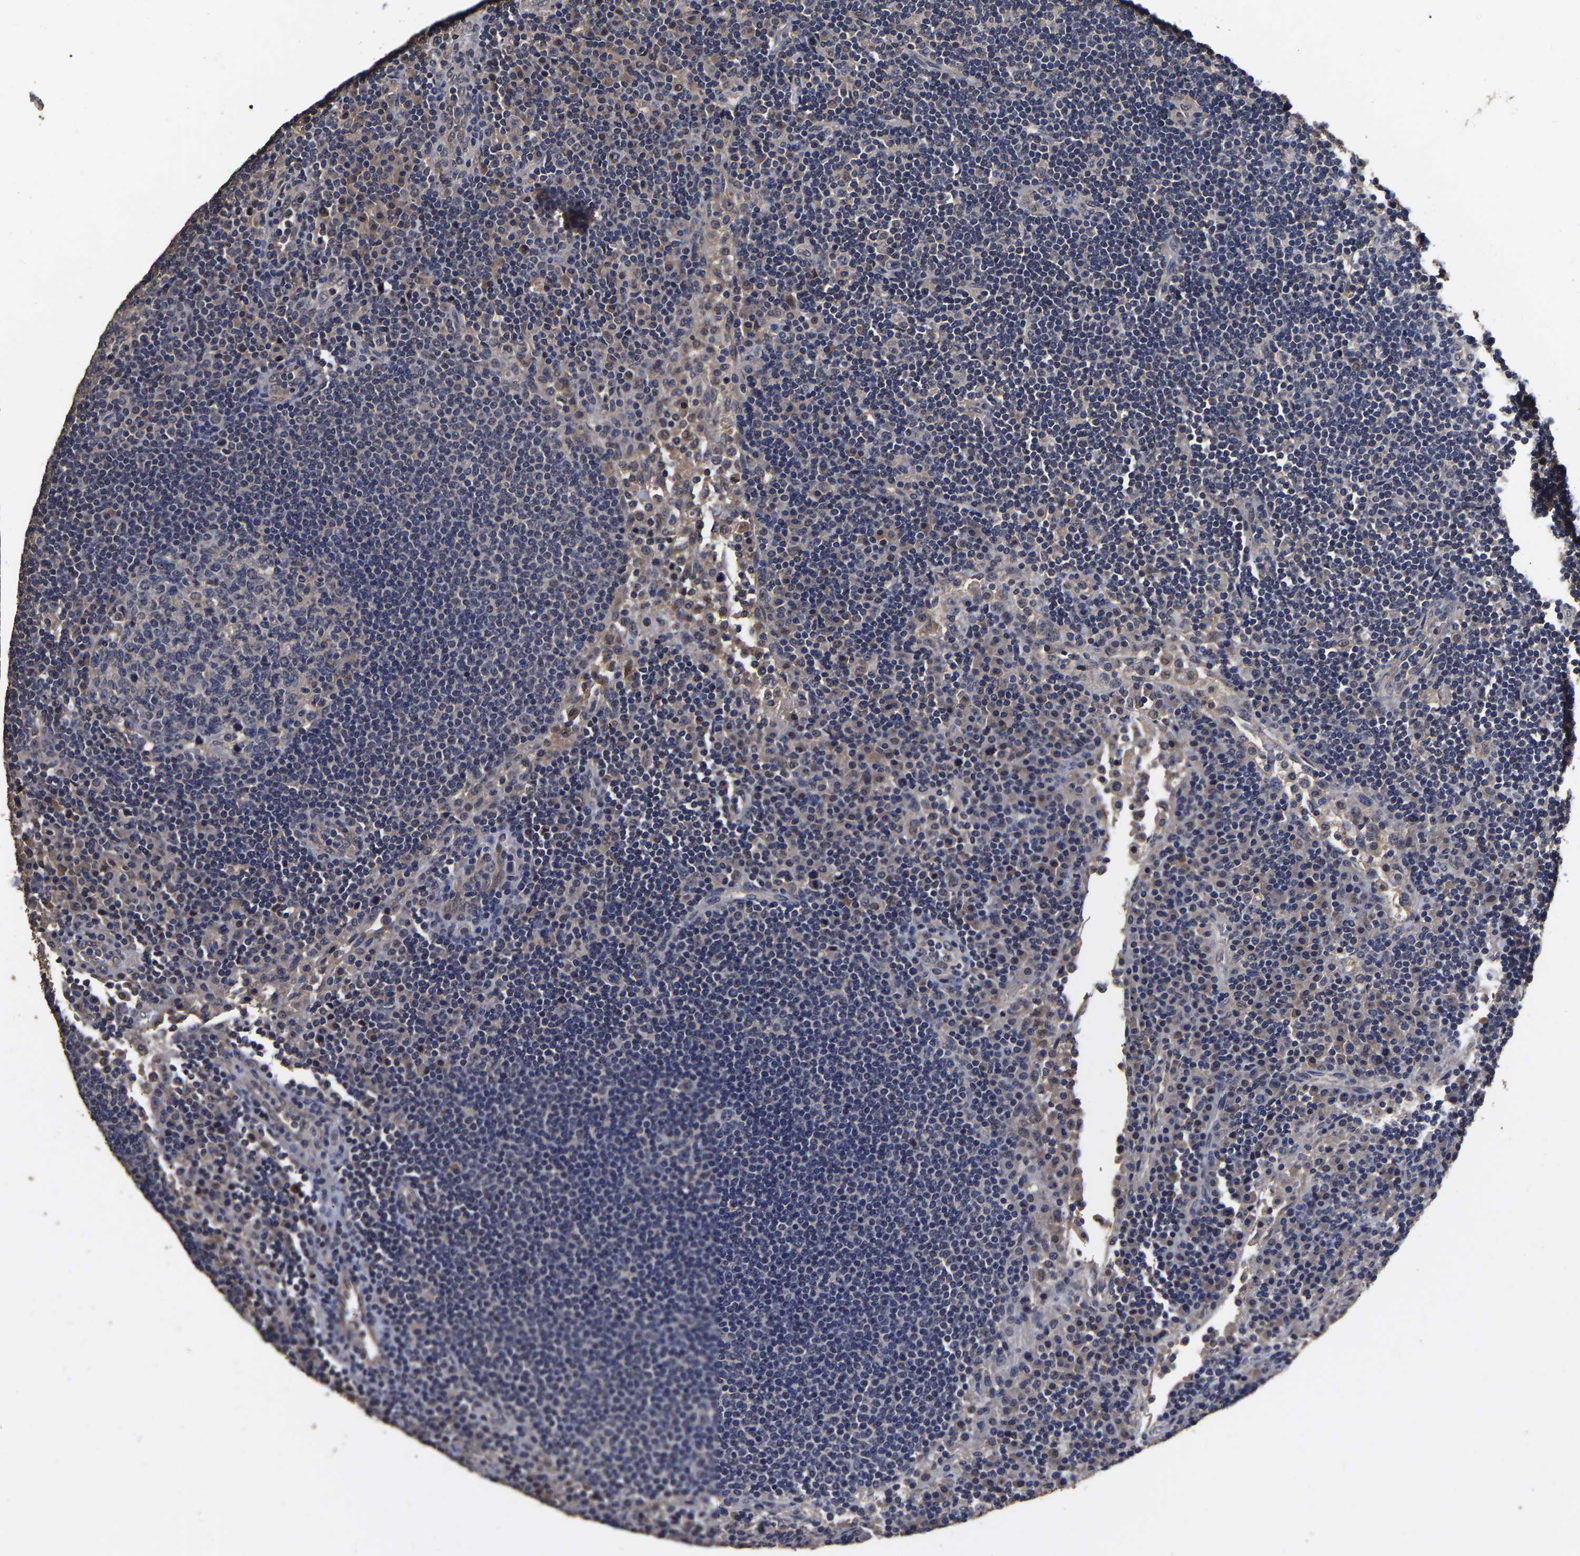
{"staining": {"intensity": "negative", "quantity": "none", "location": "none"}, "tissue": "lymph node", "cell_type": "Germinal center cells", "image_type": "normal", "snomed": [{"axis": "morphology", "description": "Normal tissue, NOS"}, {"axis": "topography", "description": "Lymph node"}], "caption": "Human lymph node stained for a protein using IHC reveals no expression in germinal center cells.", "gene": "STK32C", "patient": {"sex": "female", "age": 53}}